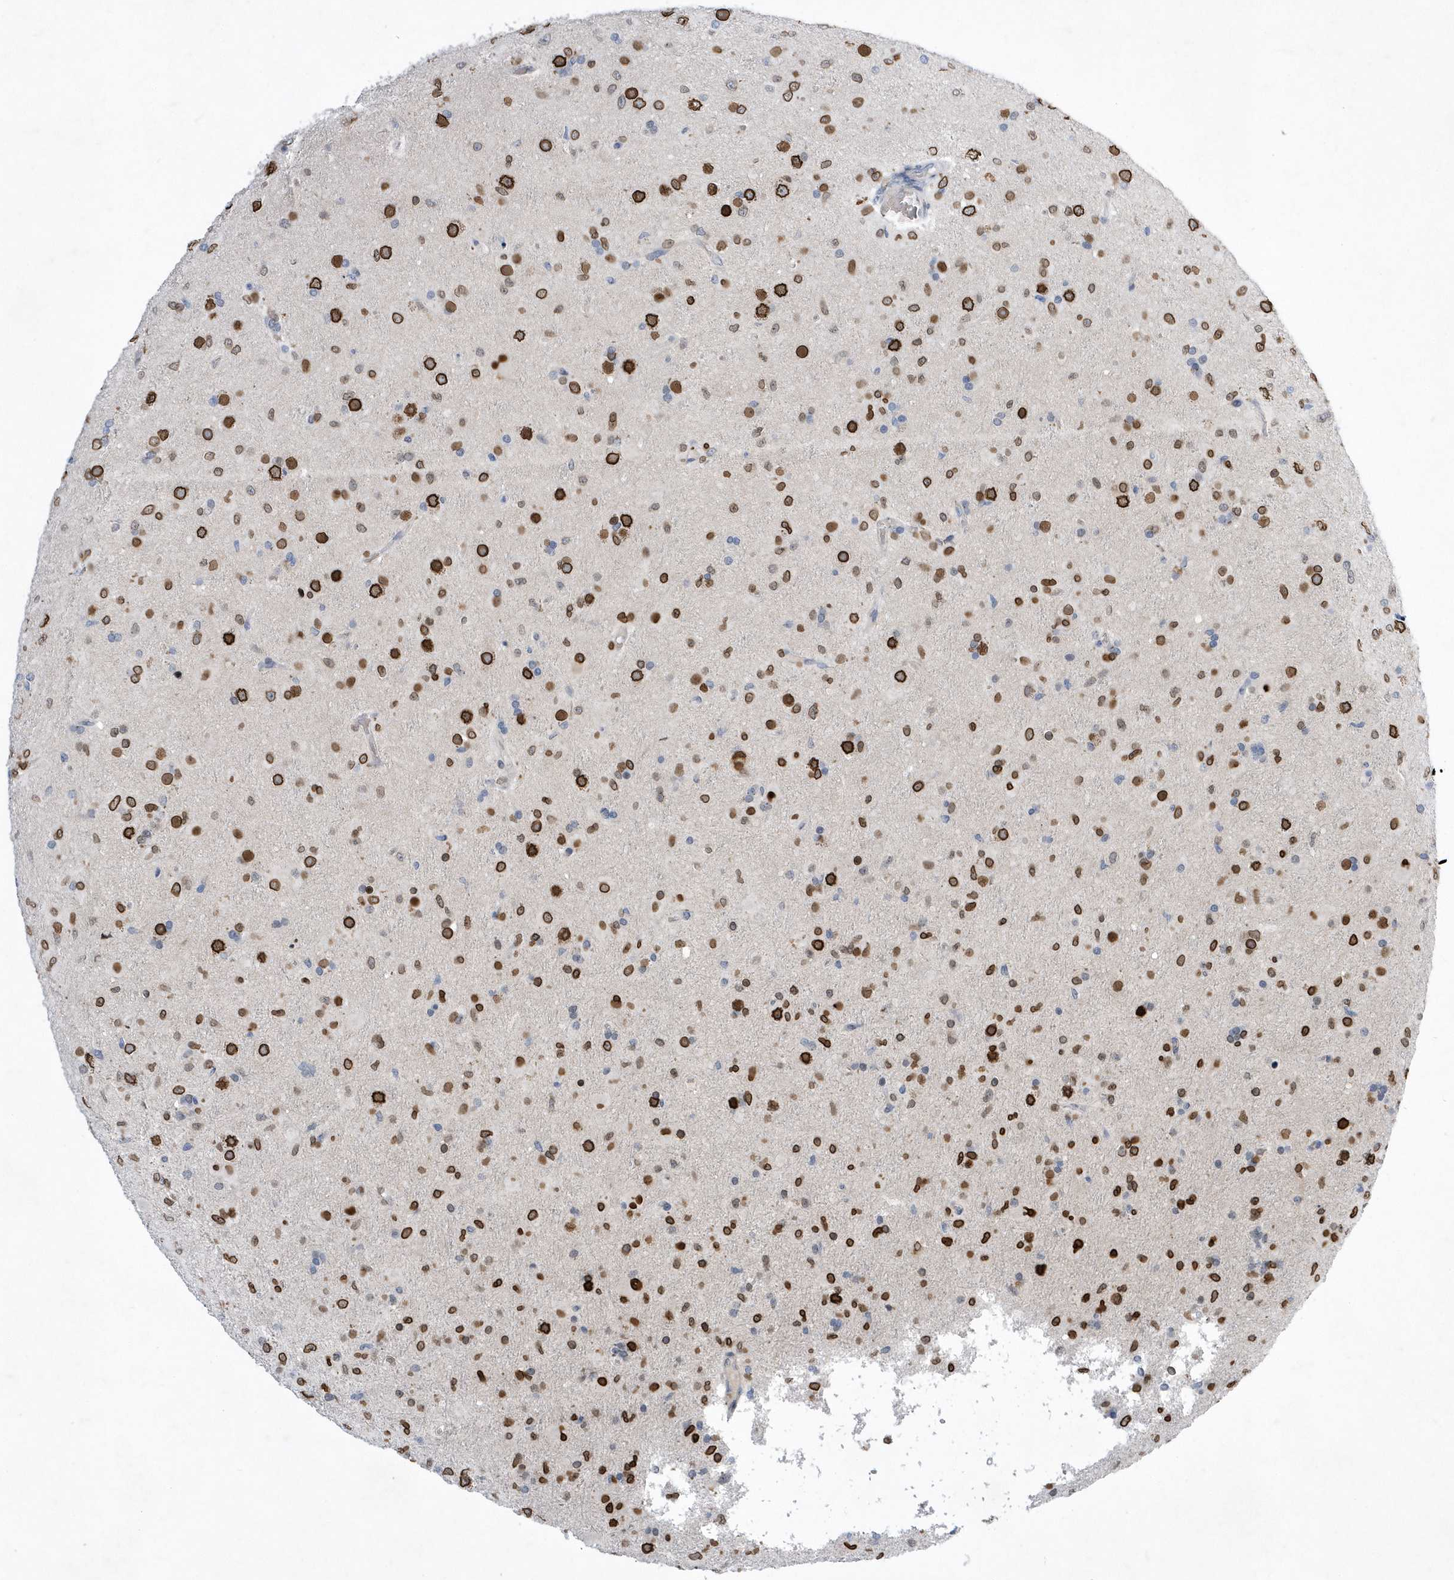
{"staining": {"intensity": "strong", "quantity": ">75%", "location": "cytoplasmic/membranous,nuclear"}, "tissue": "glioma", "cell_type": "Tumor cells", "image_type": "cancer", "snomed": [{"axis": "morphology", "description": "Glioma, malignant, Low grade"}, {"axis": "topography", "description": "Brain"}], "caption": "Malignant glioma (low-grade) tissue displays strong cytoplasmic/membranous and nuclear staining in approximately >75% of tumor cells, visualized by immunohistochemistry.", "gene": "ZNF875", "patient": {"sex": "male", "age": 65}}